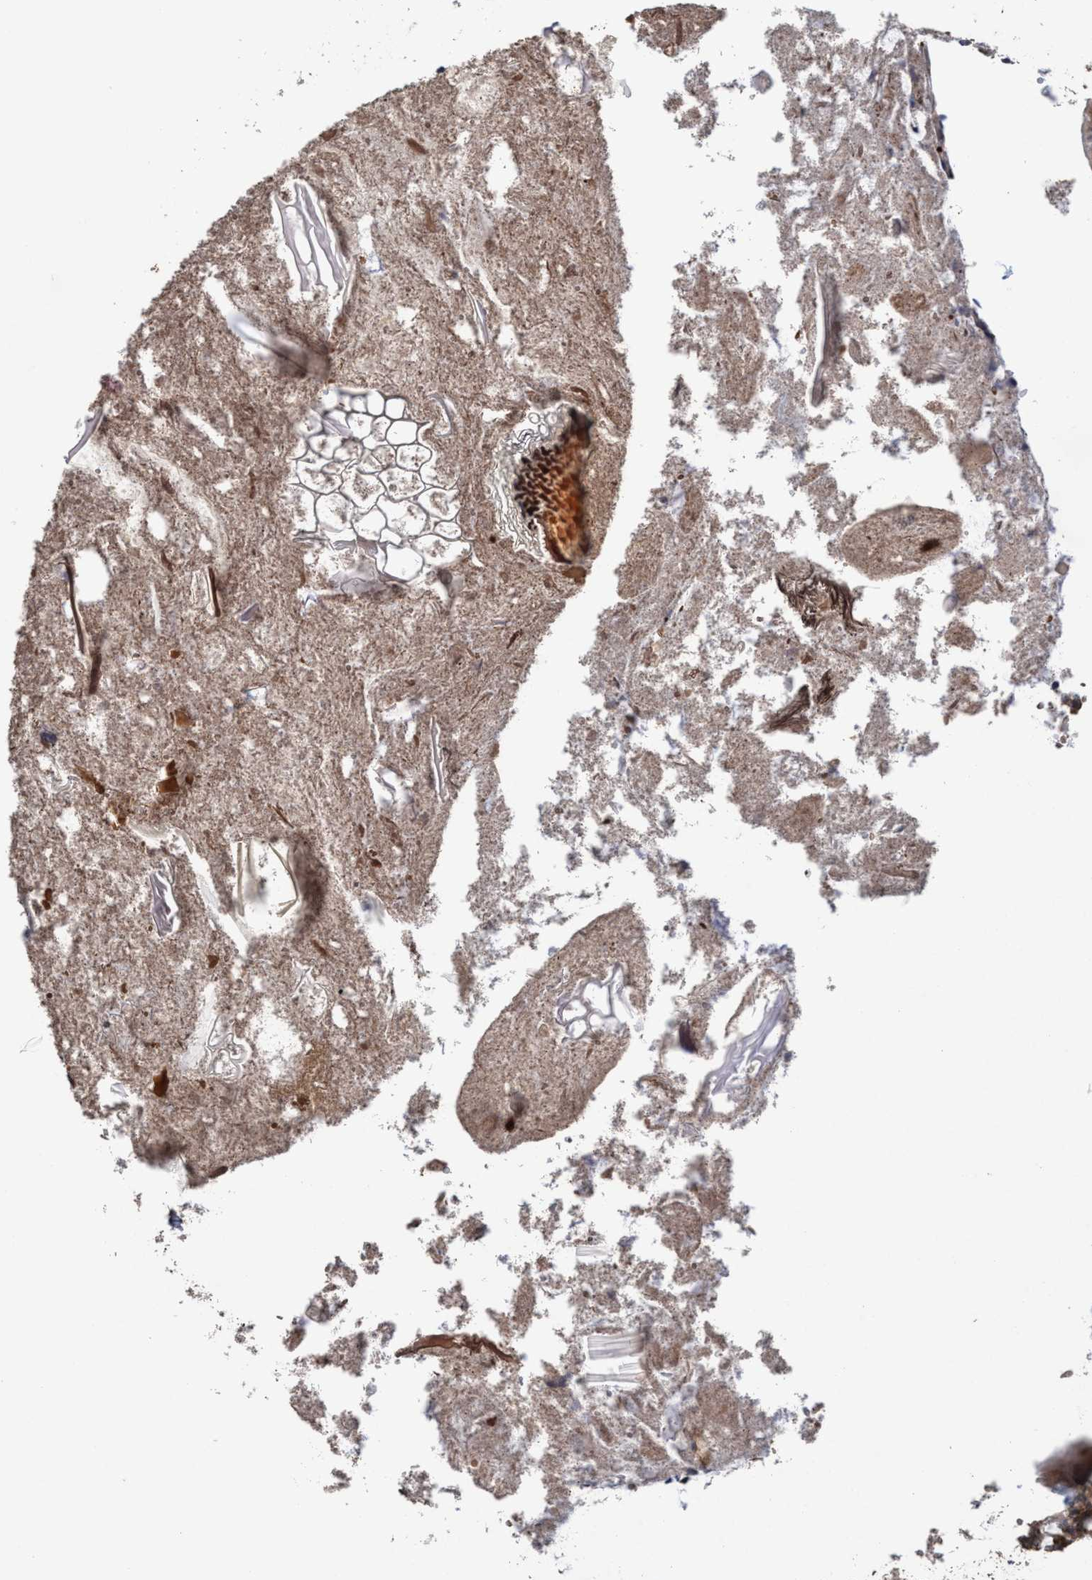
{"staining": {"intensity": "moderate", "quantity": ">75%", "location": "cytoplasmic/membranous"}, "tissue": "appendix", "cell_type": "Glandular cells", "image_type": "normal", "snomed": [{"axis": "morphology", "description": "Normal tissue, NOS"}, {"axis": "topography", "description": "Appendix"}], "caption": "Glandular cells demonstrate moderate cytoplasmic/membranous staining in about >75% of cells in normal appendix. Immunohistochemistry stains the protein in brown and the nuclei are stained blue.", "gene": "METAP2", "patient": {"sex": "male", "age": 52}}